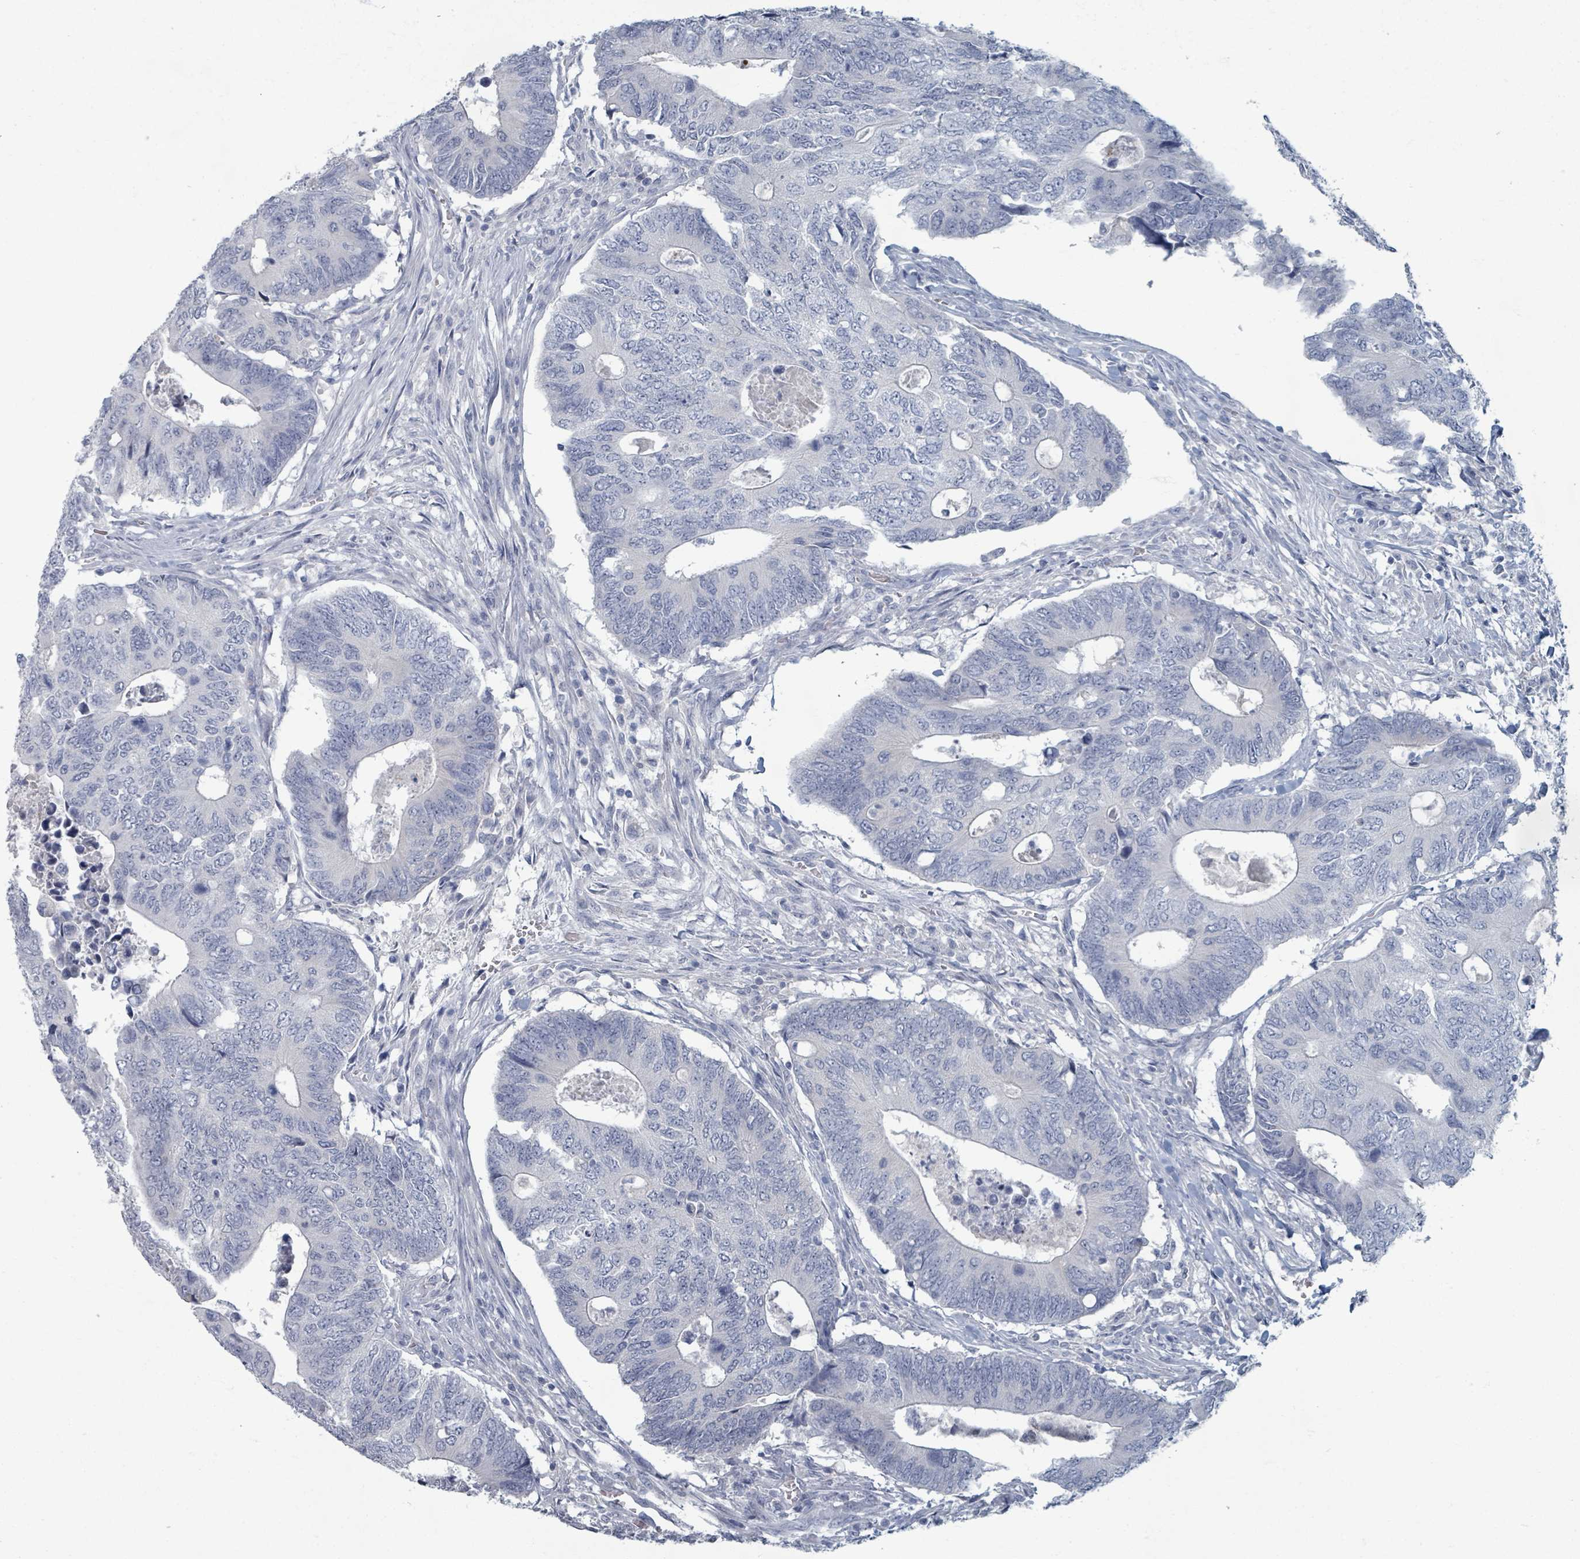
{"staining": {"intensity": "negative", "quantity": "none", "location": "none"}, "tissue": "colorectal cancer", "cell_type": "Tumor cells", "image_type": "cancer", "snomed": [{"axis": "morphology", "description": "Adenocarcinoma, NOS"}, {"axis": "topography", "description": "Colon"}], "caption": "Immunohistochemistry of adenocarcinoma (colorectal) reveals no positivity in tumor cells. (Stains: DAB (3,3'-diaminobenzidine) IHC with hematoxylin counter stain, Microscopy: brightfield microscopy at high magnification).", "gene": "WNT11", "patient": {"sex": "male", "age": 87}}